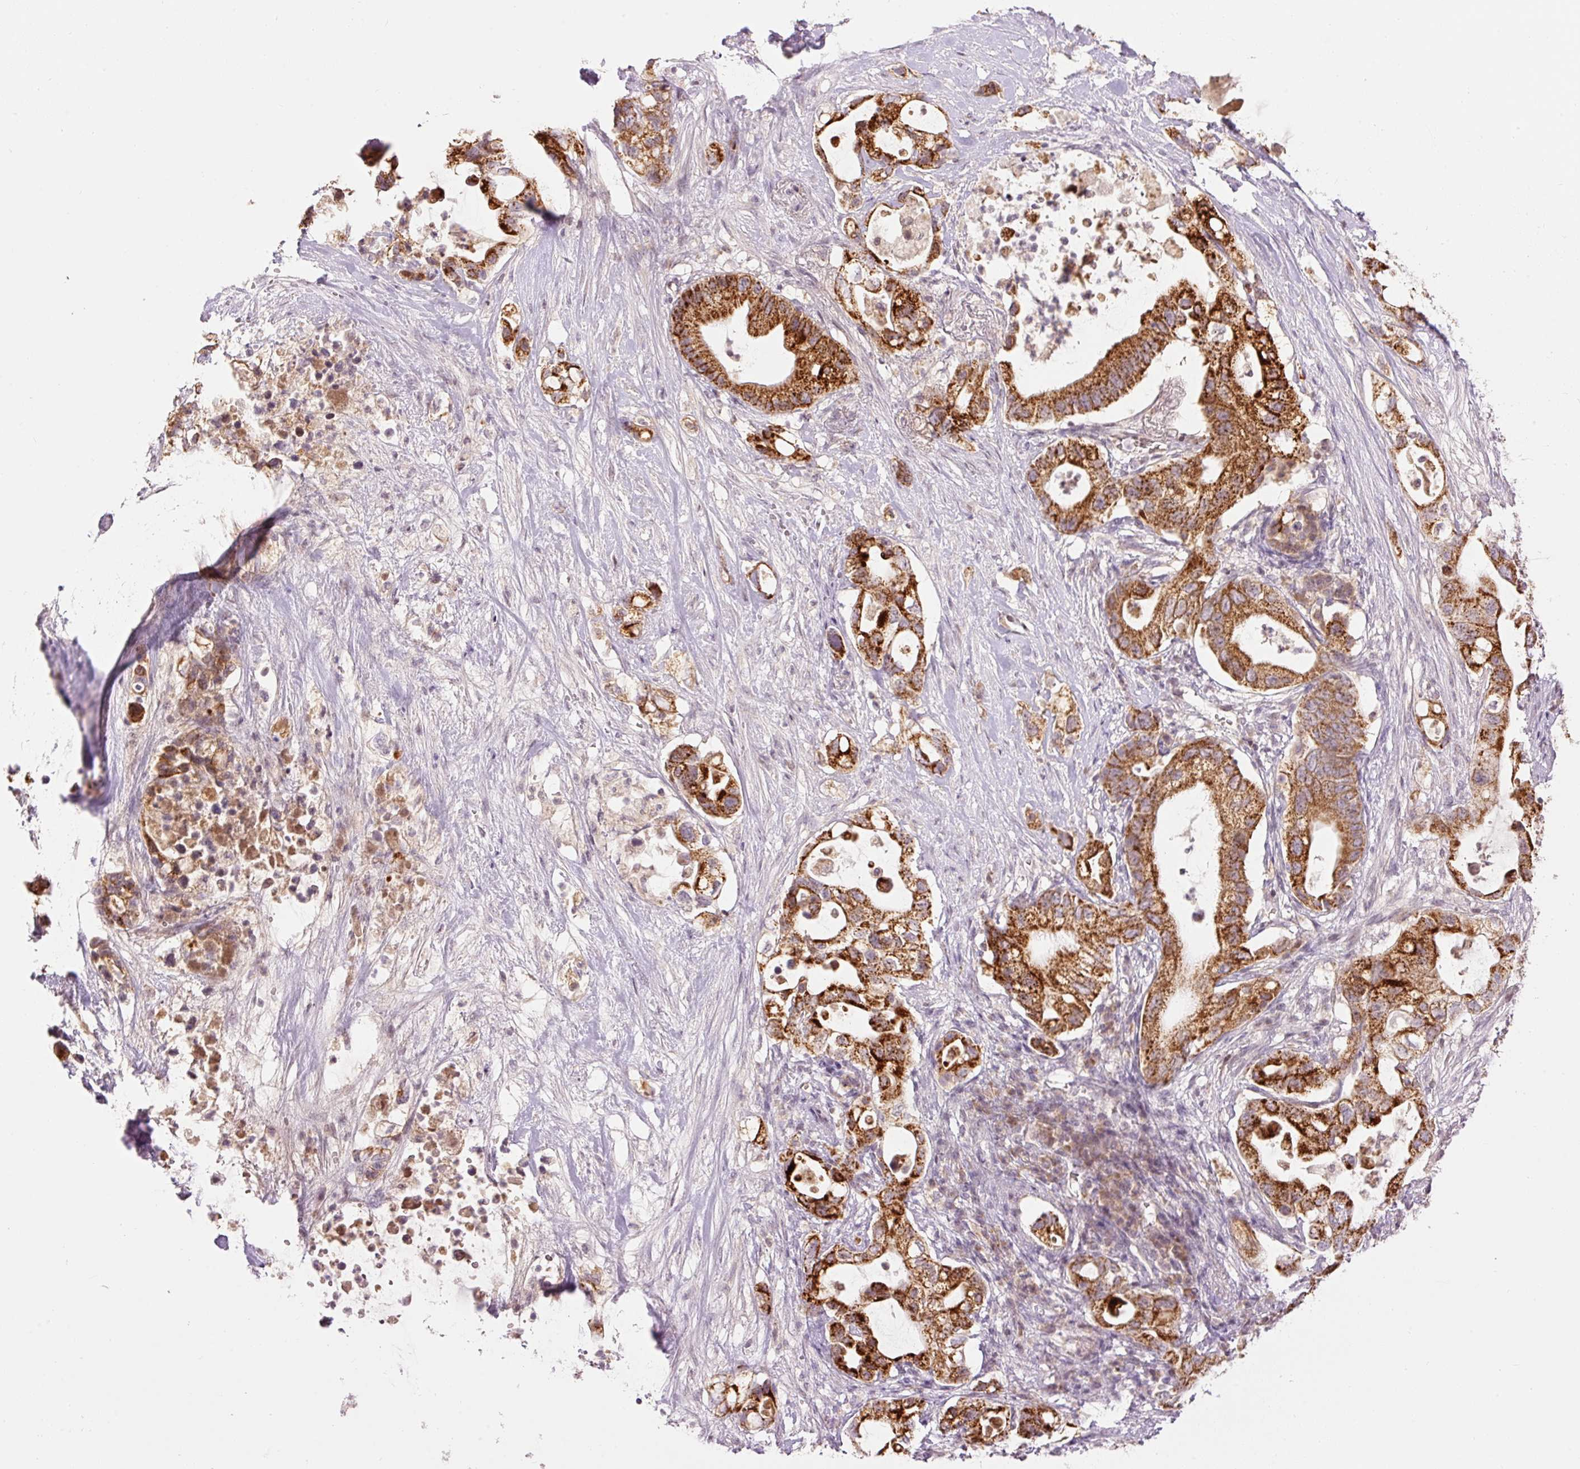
{"staining": {"intensity": "strong", "quantity": ">75%", "location": "cytoplasmic/membranous"}, "tissue": "pancreatic cancer", "cell_type": "Tumor cells", "image_type": "cancer", "snomed": [{"axis": "morphology", "description": "Adenocarcinoma, NOS"}, {"axis": "topography", "description": "Pancreas"}], "caption": "Immunohistochemical staining of pancreatic adenocarcinoma displays high levels of strong cytoplasmic/membranous protein staining in approximately >75% of tumor cells.", "gene": "ABHD11", "patient": {"sex": "female", "age": 72}}